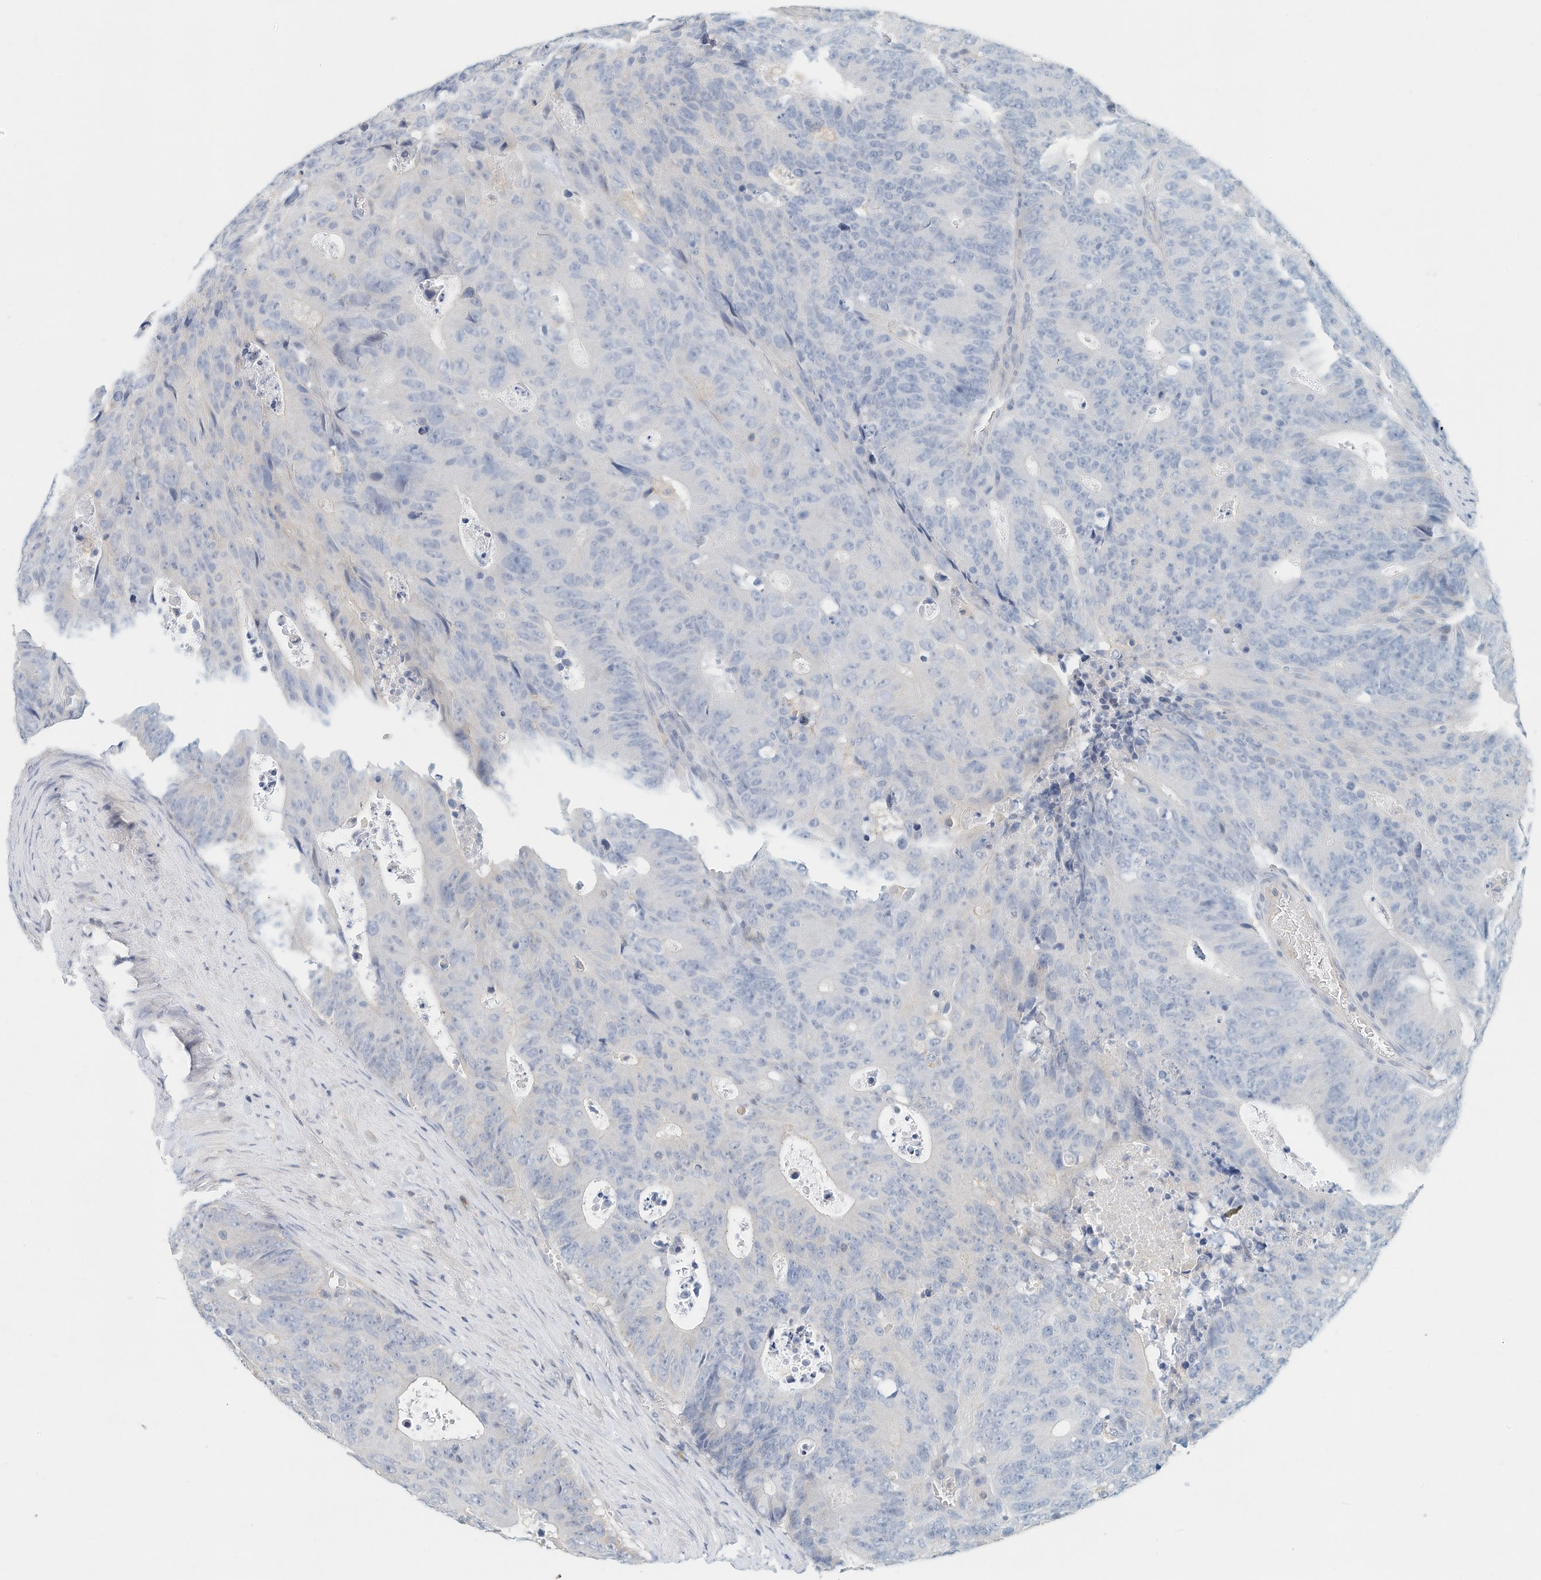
{"staining": {"intensity": "negative", "quantity": "none", "location": "none"}, "tissue": "colorectal cancer", "cell_type": "Tumor cells", "image_type": "cancer", "snomed": [{"axis": "morphology", "description": "Adenocarcinoma, NOS"}, {"axis": "topography", "description": "Colon"}], "caption": "Tumor cells are negative for brown protein staining in adenocarcinoma (colorectal).", "gene": "MICAL1", "patient": {"sex": "male", "age": 87}}